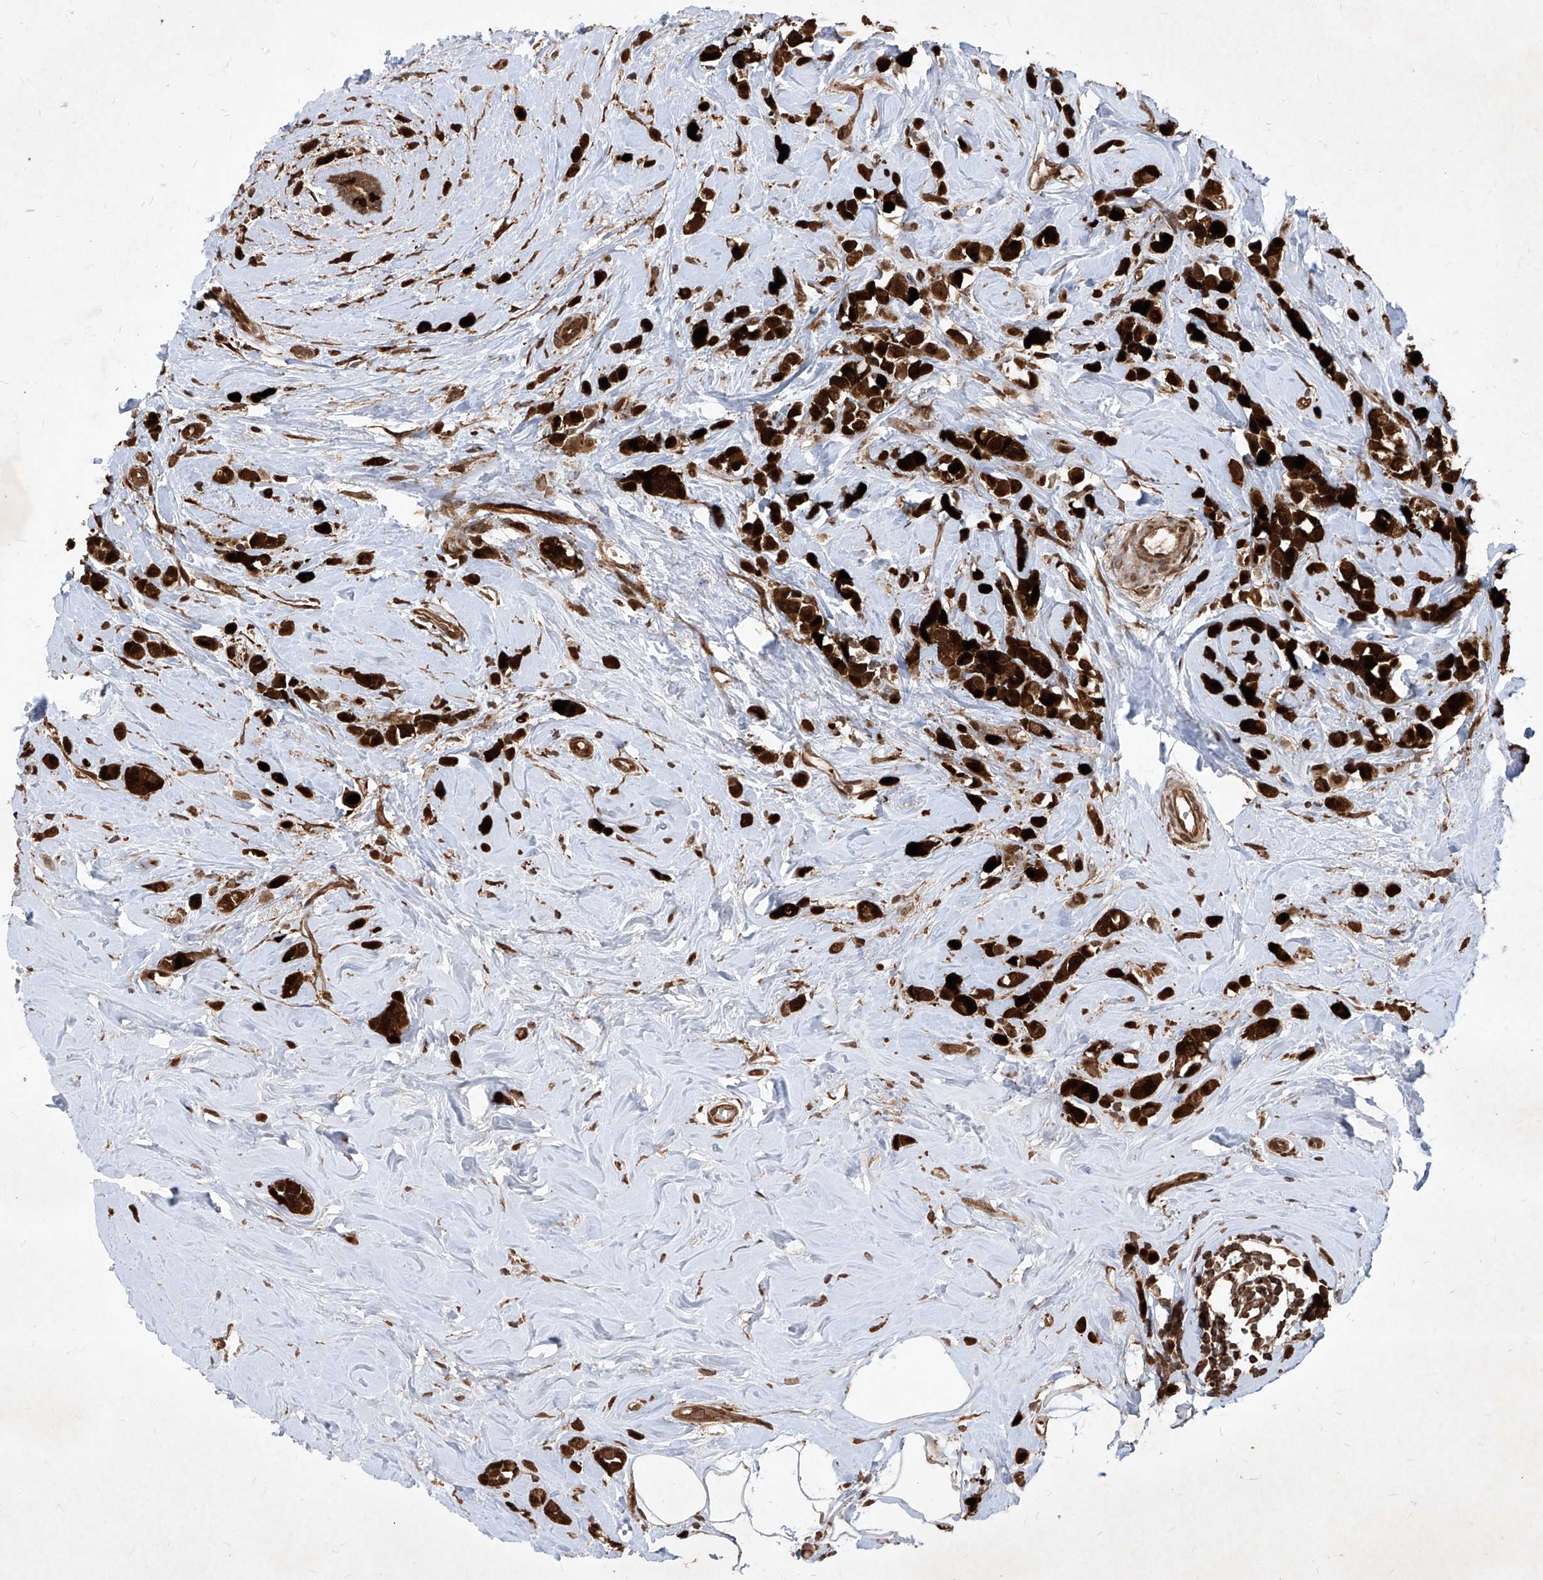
{"staining": {"intensity": "strong", "quantity": ">75%", "location": "cytoplasmic/membranous,nuclear"}, "tissue": "breast cancer", "cell_type": "Tumor cells", "image_type": "cancer", "snomed": [{"axis": "morphology", "description": "Lobular carcinoma"}, {"axis": "topography", "description": "Breast"}], "caption": "Protein staining displays strong cytoplasmic/membranous and nuclear positivity in approximately >75% of tumor cells in breast cancer (lobular carcinoma). The staining is performed using DAB brown chromogen to label protein expression. The nuclei are counter-stained blue using hematoxylin.", "gene": "MAGED2", "patient": {"sex": "female", "age": 47}}